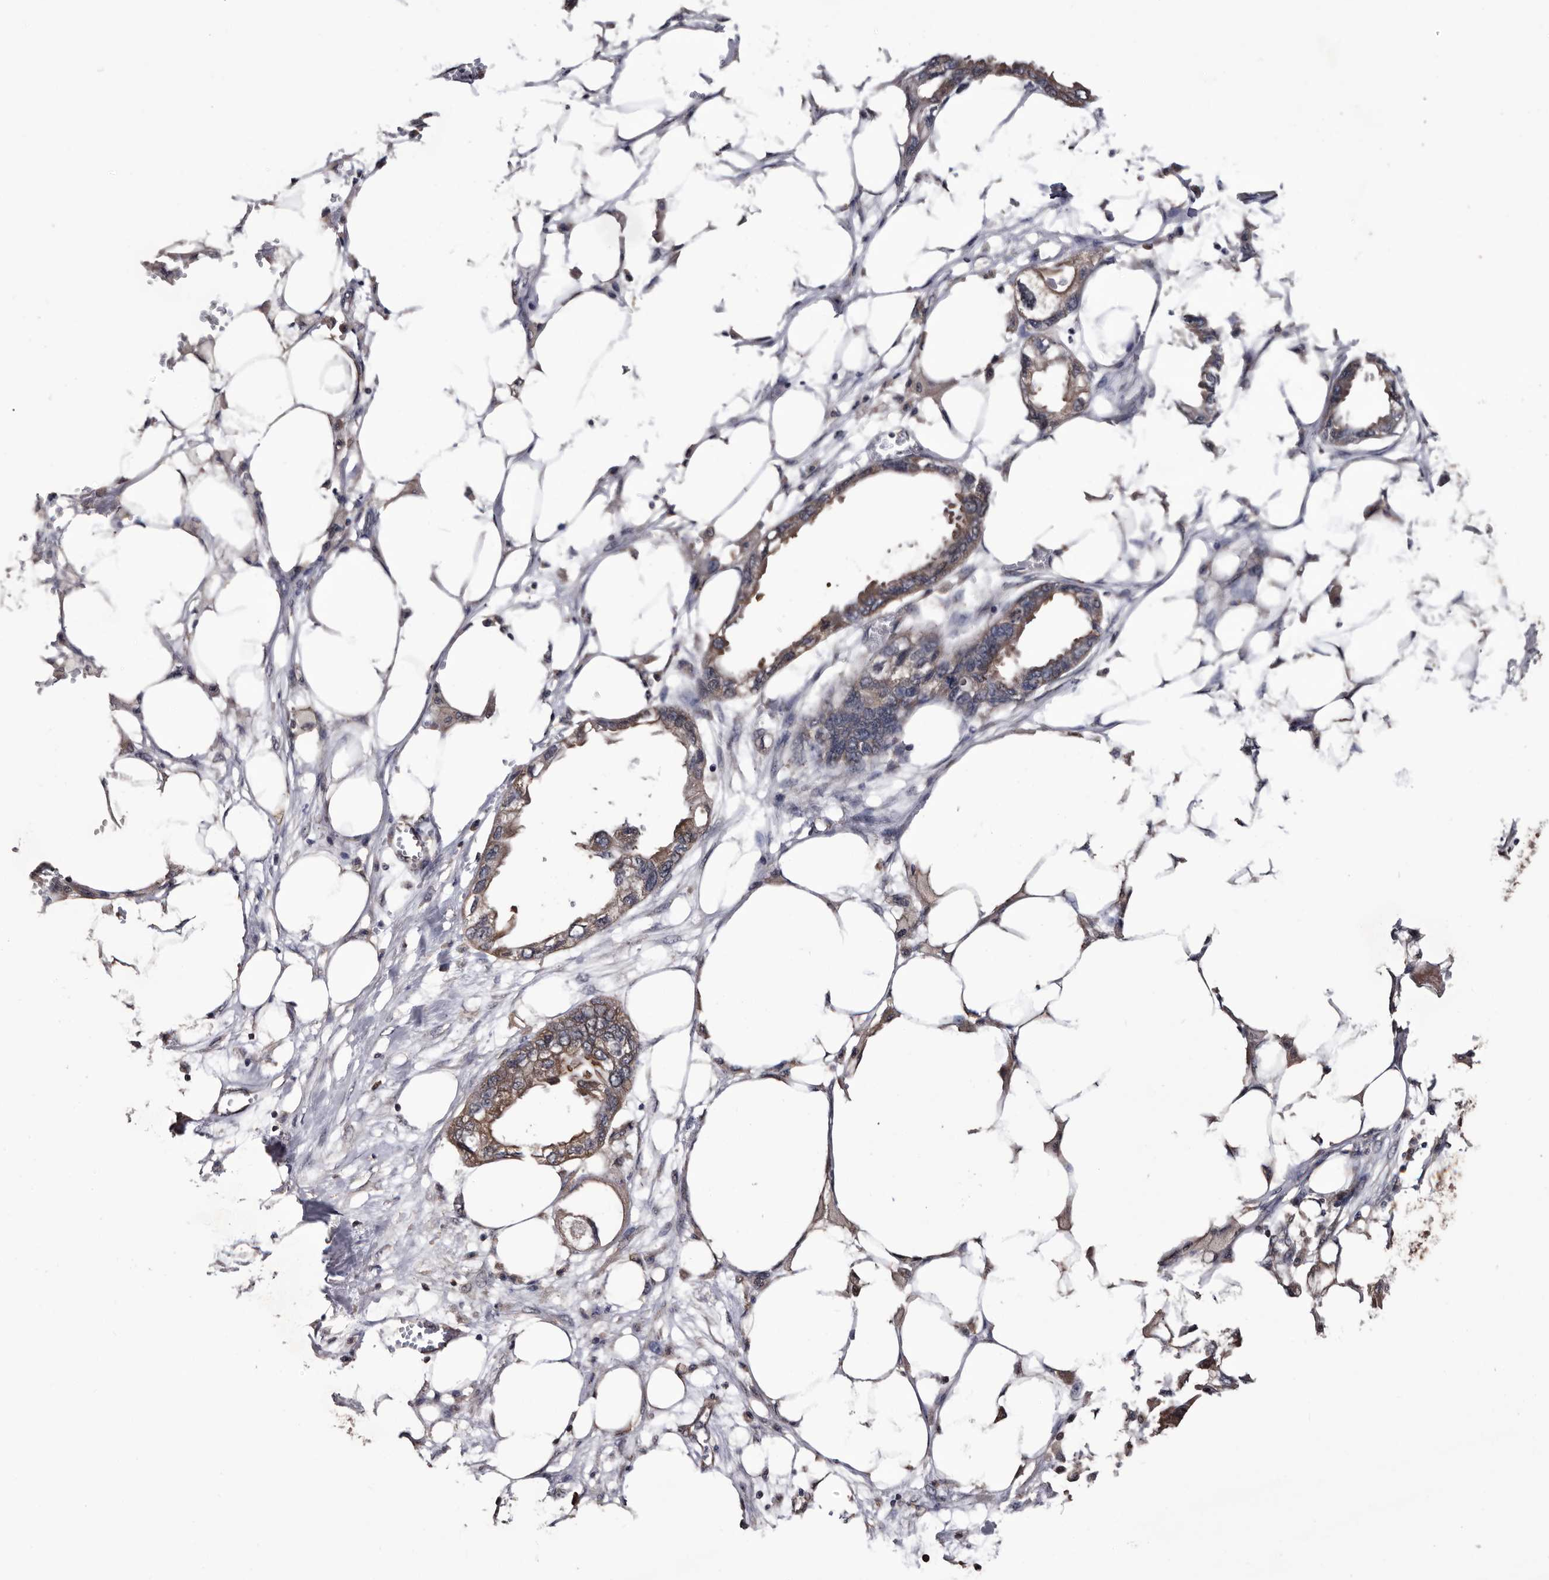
{"staining": {"intensity": "moderate", "quantity": ">75%", "location": "cytoplasmic/membranous"}, "tissue": "endometrial cancer", "cell_type": "Tumor cells", "image_type": "cancer", "snomed": [{"axis": "morphology", "description": "Adenocarcinoma, NOS"}, {"axis": "morphology", "description": "Adenocarcinoma, metastatic, NOS"}, {"axis": "topography", "description": "Adipose tissue"}, {"axis": "topography", "description": "Endometrium"}], "caption": "IHC image of neoplastic tissue: human endometrial cancer (adenocarcinoma) stained using IHC displays medium levels of moderate protein expression localized specifically in the cytoplasmic/membranous of tumor cells, appearing as a cytoplasmic/membranous brown color.", "gene": "TTI2", "patient": {"sex": "female", "age": 67}}